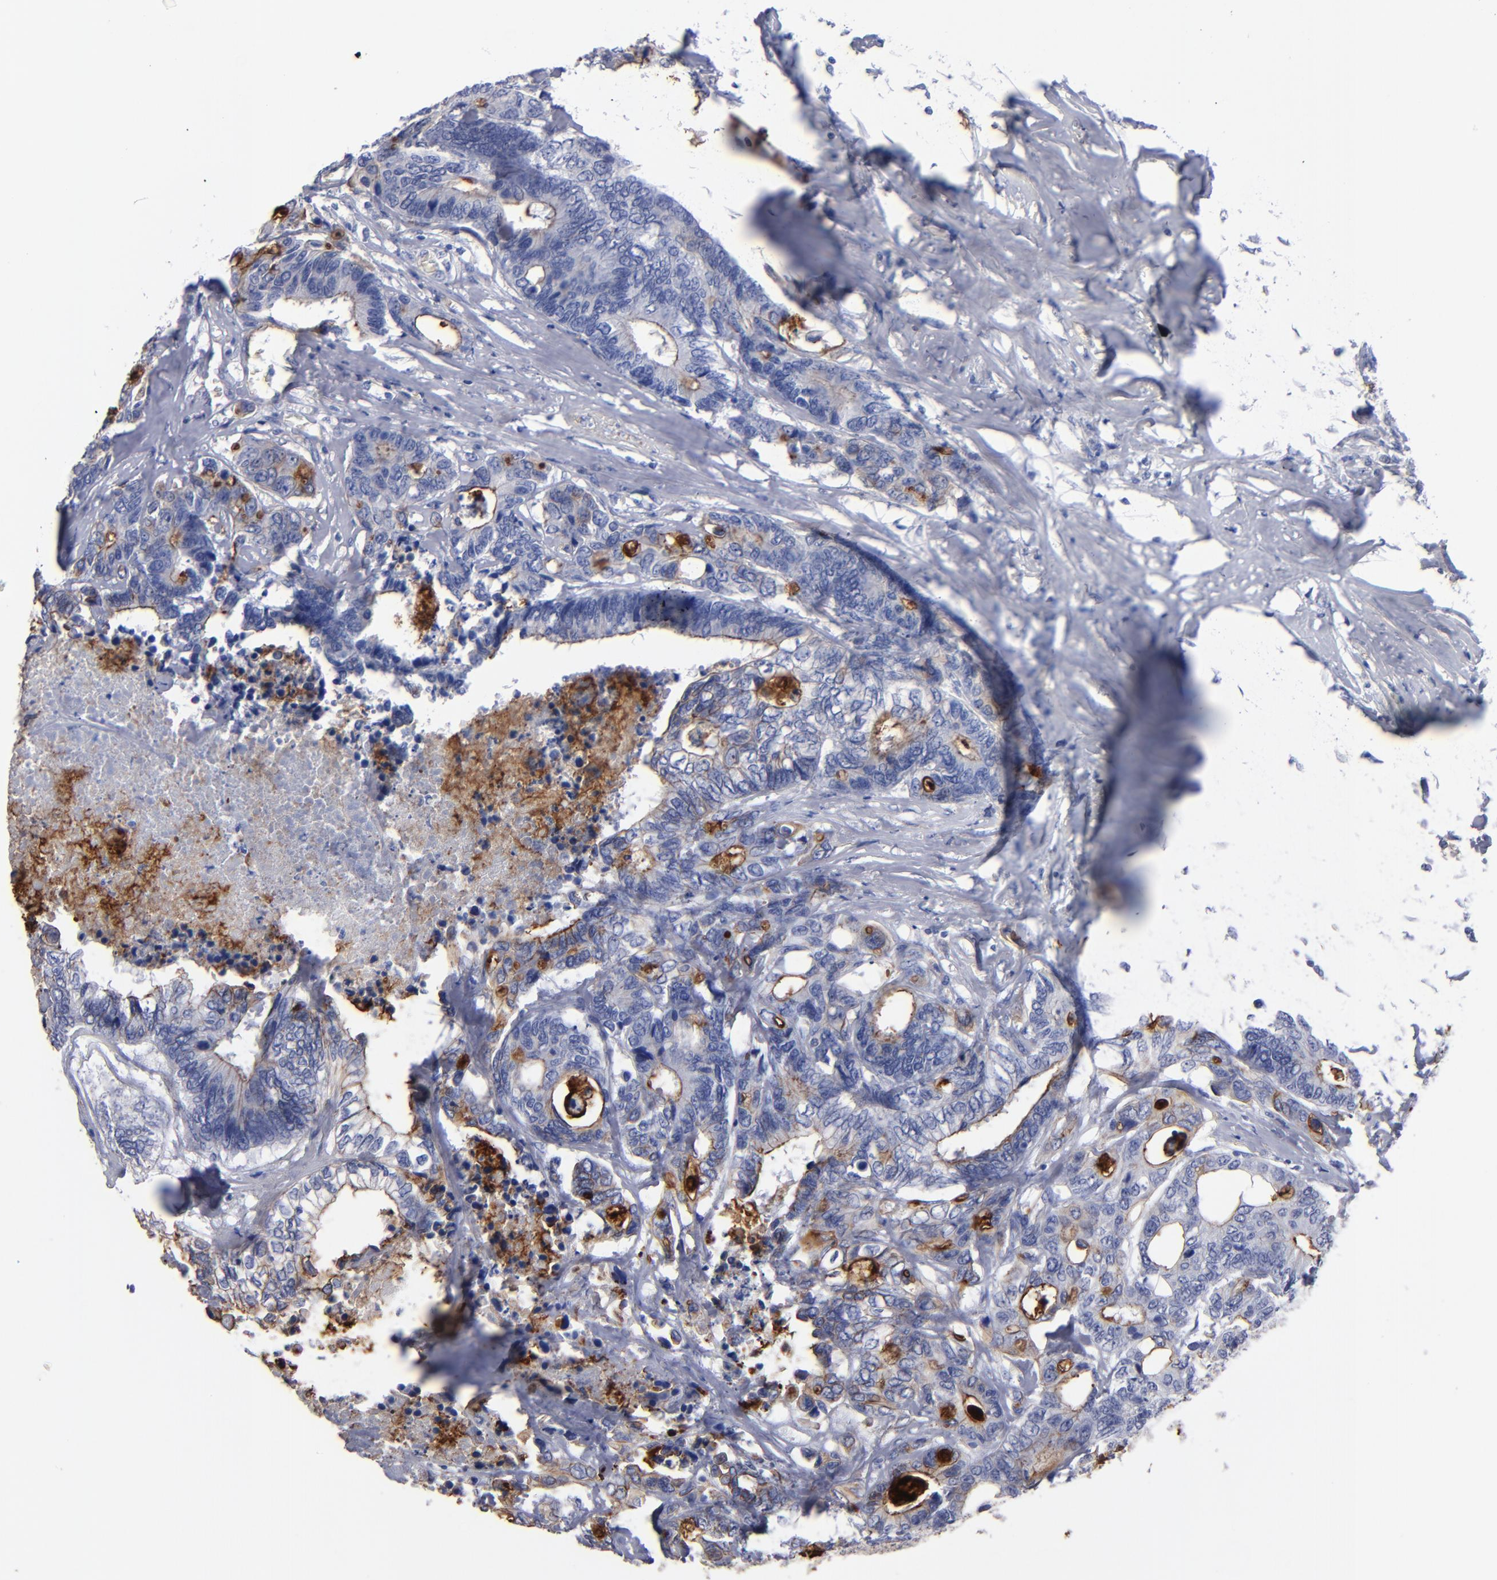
{"staining": {"intensity": "negative", "quantity": "none", "location": "none"}, "tissue": "colorectal cancer", "cell_type": "Tumor cells", "image_type": "cancer", "snomed": [{"axis": "morphology", "description": "Adenocarcinoma, NOS"}, {"axis": "topography", "description": "Rectum"}], "caption": "The photomicrograph exhibits no staining of tumor cells in colorectal cancer.", "gene": "TM4SF1", "patient": {"sex": "male", "age": 55}}